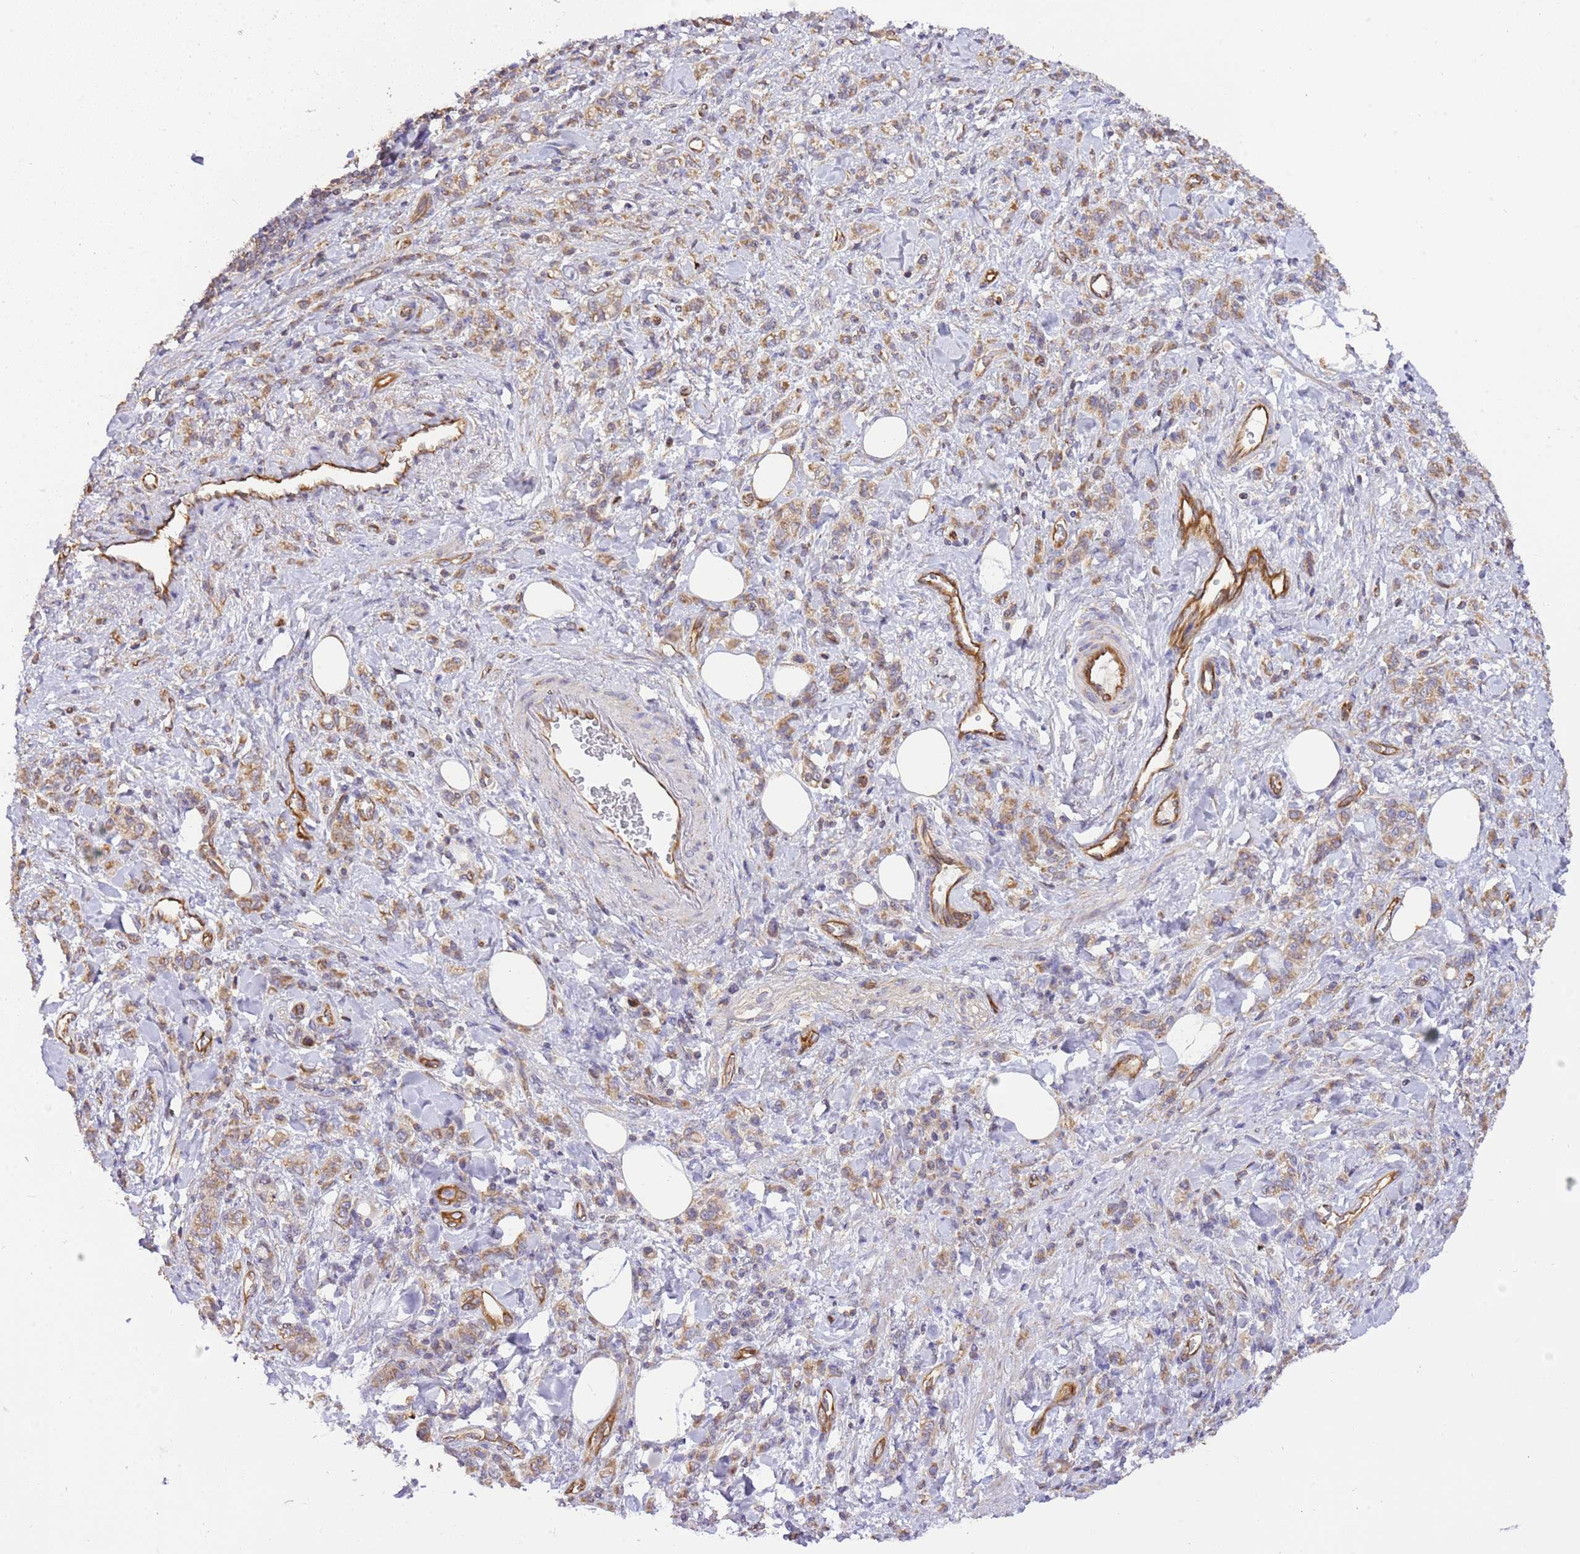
{"staining": {"intensity": "moderate", "quantity": ">75%", "location": "cytoplasmic/membranous"}, "tissue": "stomach cancer", "cell_type": "Tumor cells", "image_type": "cancer", "snomed": [{"axis": "morphology", "description": "Adenocarcinoma, NOS"}, {"axis": "topography", "description": "Stomach"}], "caption": "Human stomach adenocarcinoma stained with a protein marker exhibits moderate staining in tumor cells.", "gene": "DOCK9", "patient": {"sex": "male", "age": 77}}